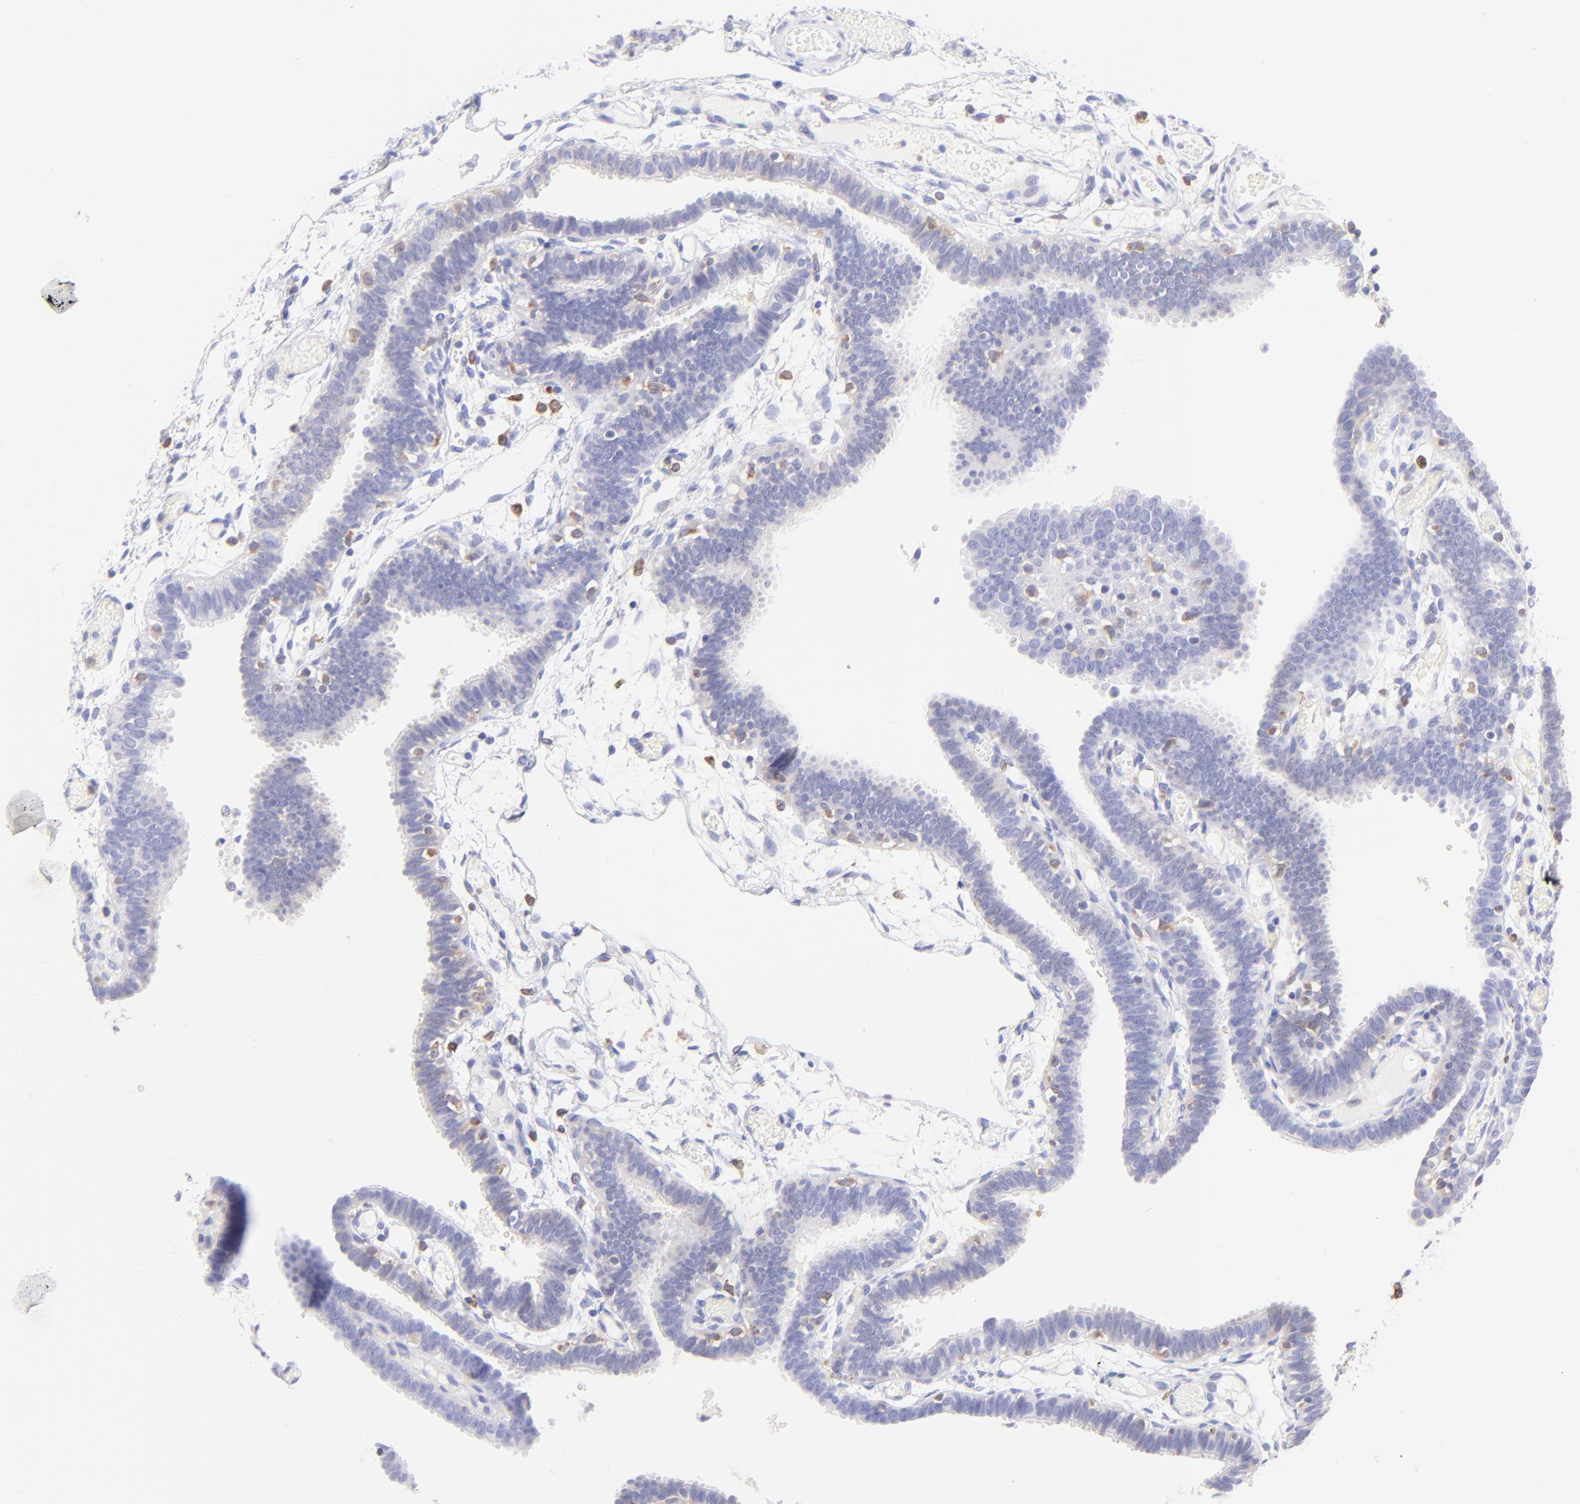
{"staining": {"intensity": "weak", "quantity": "<25%", "location": "cytoplasmic/membranous"}, "tissue": "fallopian tube", "cell_type": "Glandular cells", "image_type": "normal", "snomed": [{"axis": "morphology", "description": "Normal tissue, NOS"}, {"axis": "topography", "description": "Fallopian tube"}], "caption": "This is an IHC photomicrograph of benign fallopian tube. There is no expression in glandular cells.", "gene": "IRAG2", "patient": {"sex": "female", "age": 29}}